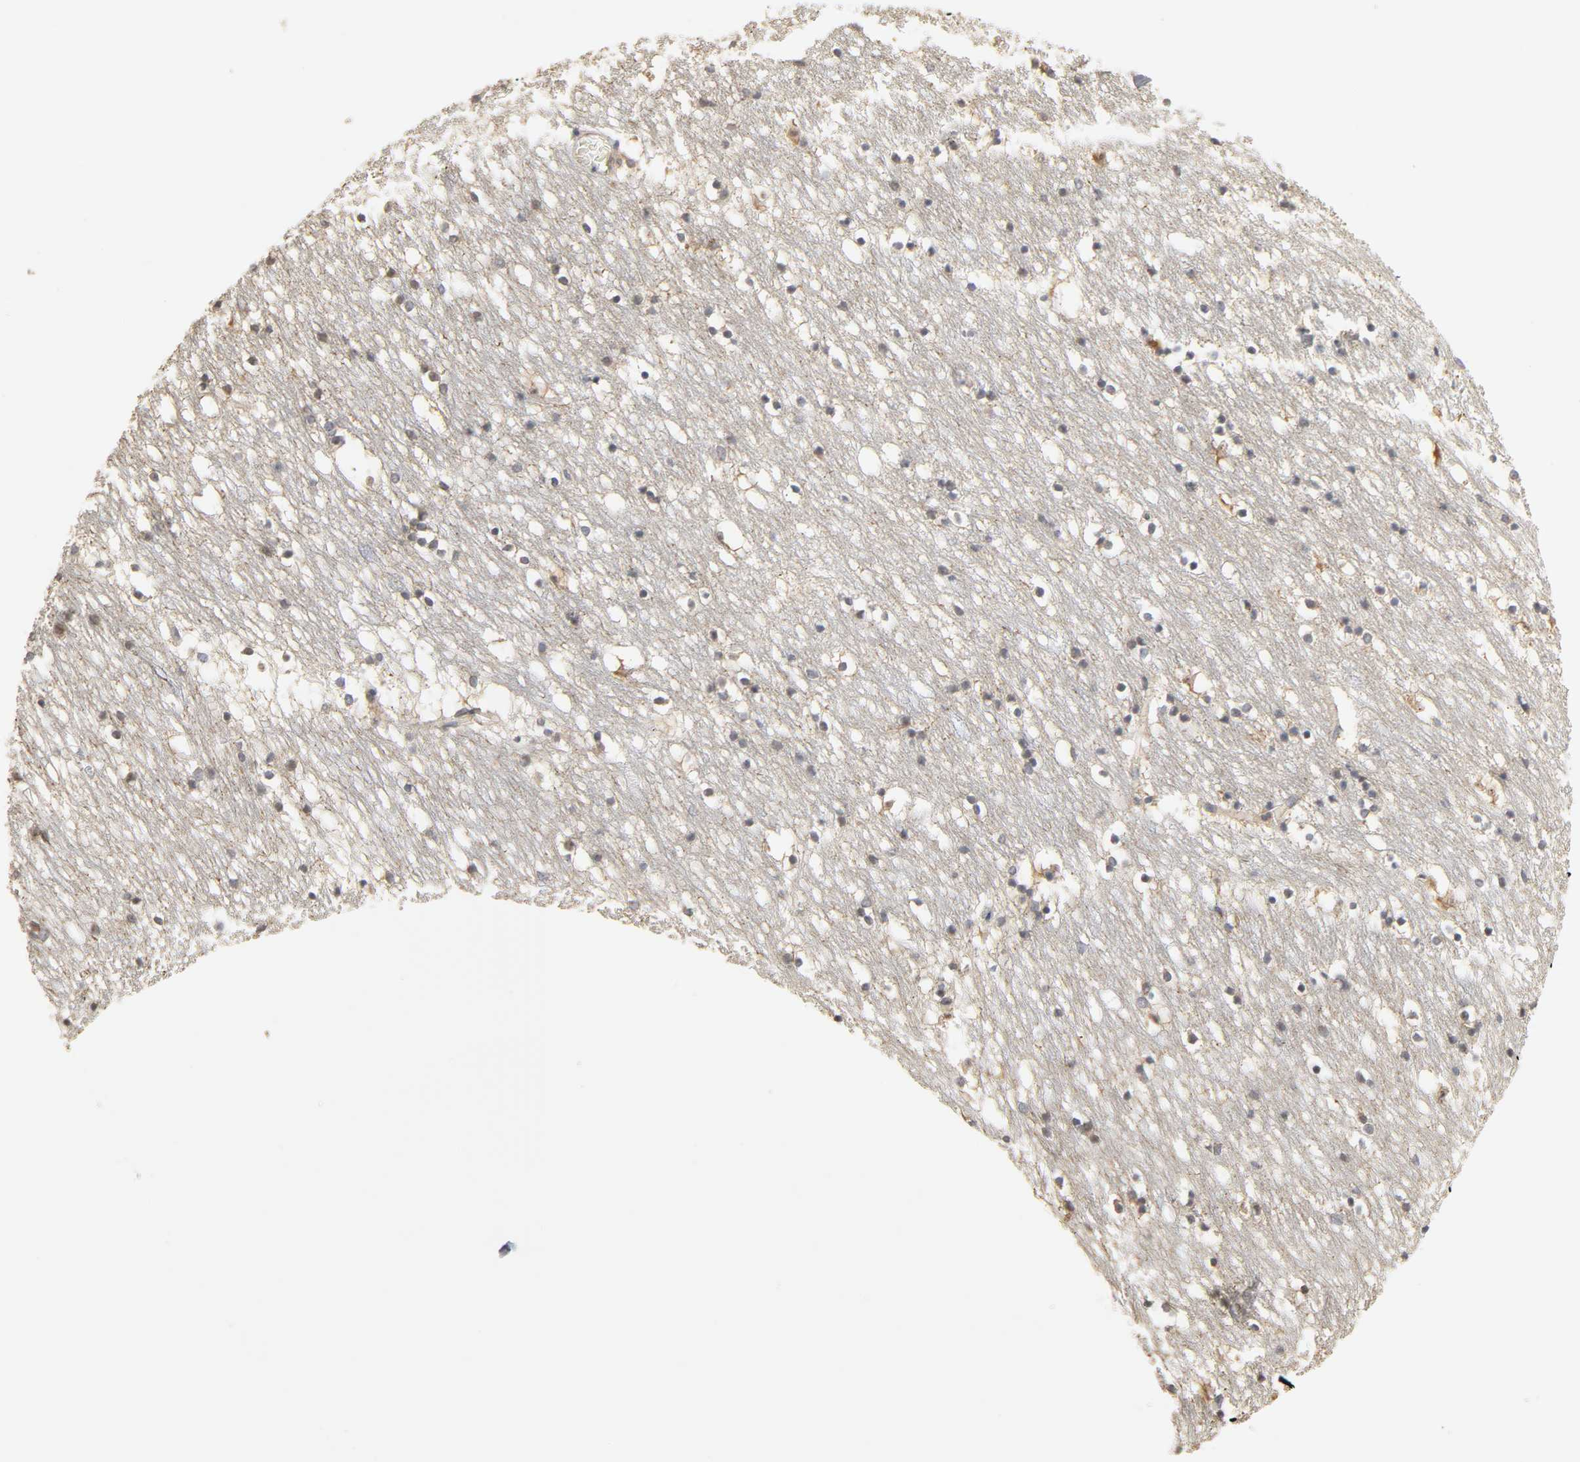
{"staining": {"intensity": "moderate", "quantity": "<25%", "location": "cytoplasmic/membranous"}, "tissue": "caudate", "cell_type": "Glial cells", "image_type": "normal", "snomed": [{"axis": "morphology", "description": "Normal tissue, NOS"}, {"axis": "topography", "description": "Lateral ventricle wall"}], "caption": "Caudate was stained to show a protein in brown. There is low levels of moderate cytoplasmic/membranous expression in about <25% of glial cells.", "gene": "CLEC4E", "patient": {"sex": "male", "age": 45}}